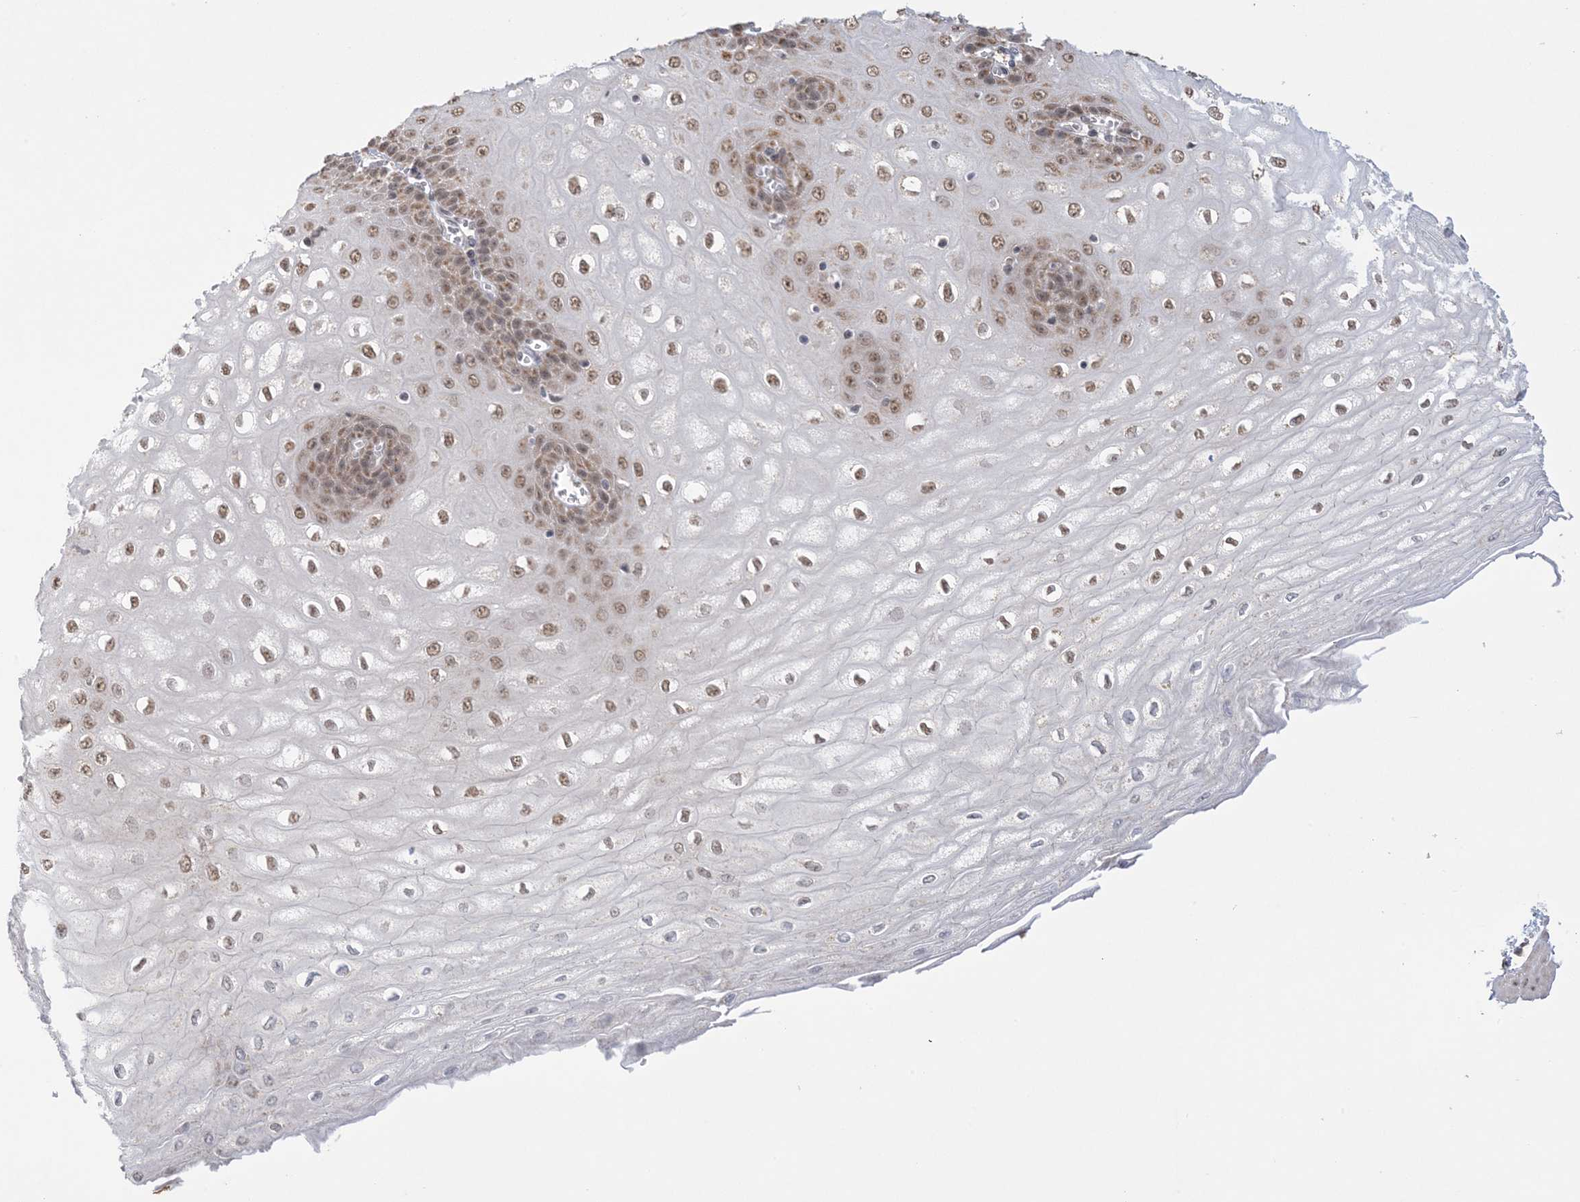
{"staining": {"intensity": "moderate", "quantity": ">75%", "location": "nuclear"}, "tissue": "esophagus", "cell_type": "Squamous epithelial cells", "image_type": "normal", "snomed": [{"axis": "morphology", "description": "Normal tissue, NOS"}, {"axis": "topography", "description": "Esophagus"}], "caption": "This is a photomicrograph of IHC staining of unremarkable esophagus, which shows moderate expression in the nuclear of squamous epithelial cells.", "gene": "TRMT10C", "patient": {"sex": "male", "age": 60}}